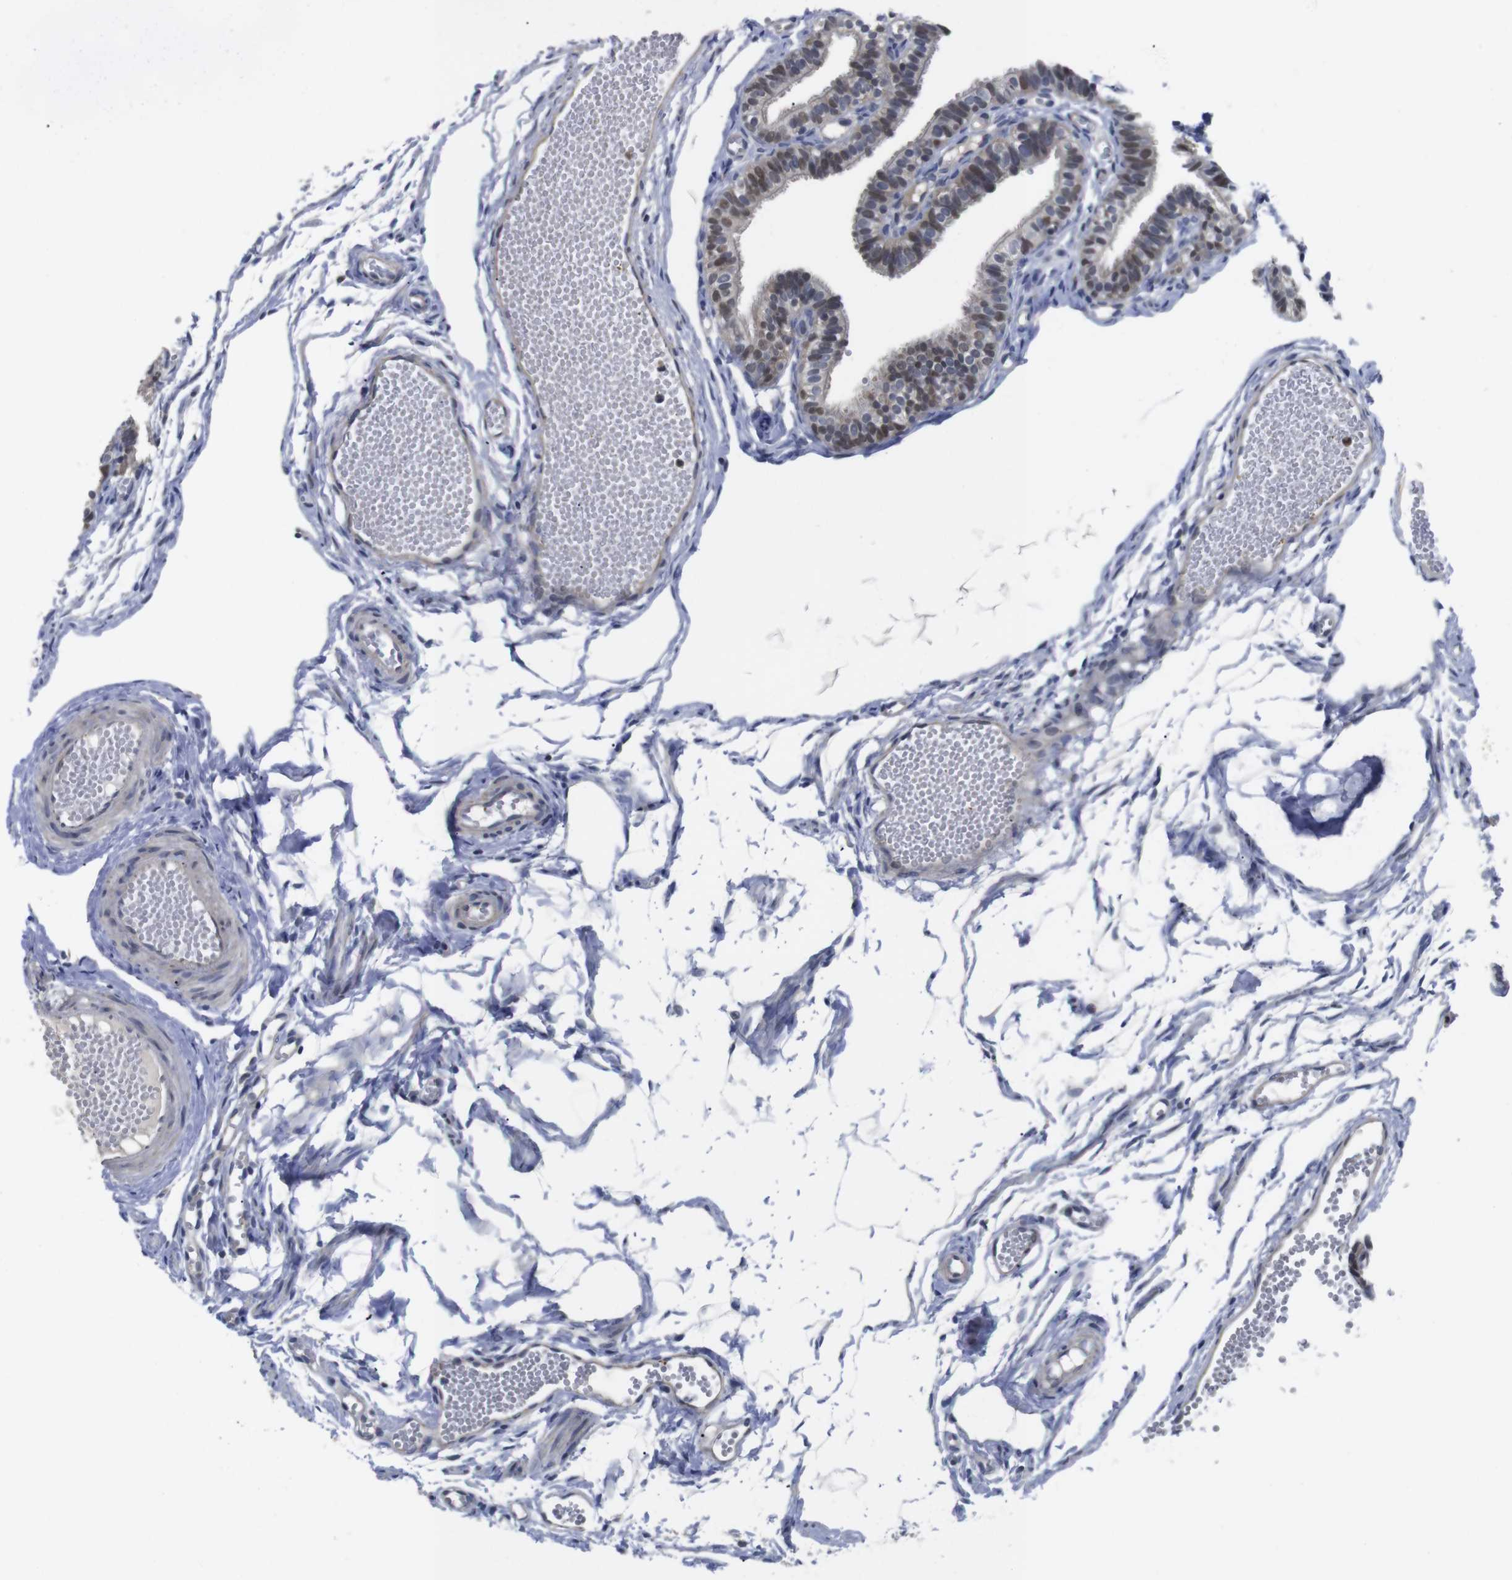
{"staining": {"intensity": "moderate", "quantity": "25%-75%", "location": "cytoplasmic/membranous,nuclear"}, "tissue": "fallopian tube", "cell_type": "Glandular cells", "image_type": "normal", "snomed": [{"axis": "morphology", "description": "Normal tissue, NOS"}, {"axis": "topography", "description": "Fallopian tube"}, {"axis": "topography", "description": "Placenta"}], "caption": "Glandular cells demonstrate medium levels of moderate cytoplasmic/membranous,nuclear positivity in approximately 25%-75% of cells in normal human fallopian tube. The staining is performed using DAB brown chromogen to label protein expression. The nuclei are counter-stained blue using hematoxylin.", "gene": "FNTA", "patient": {"sex": "female", "age": 34}}